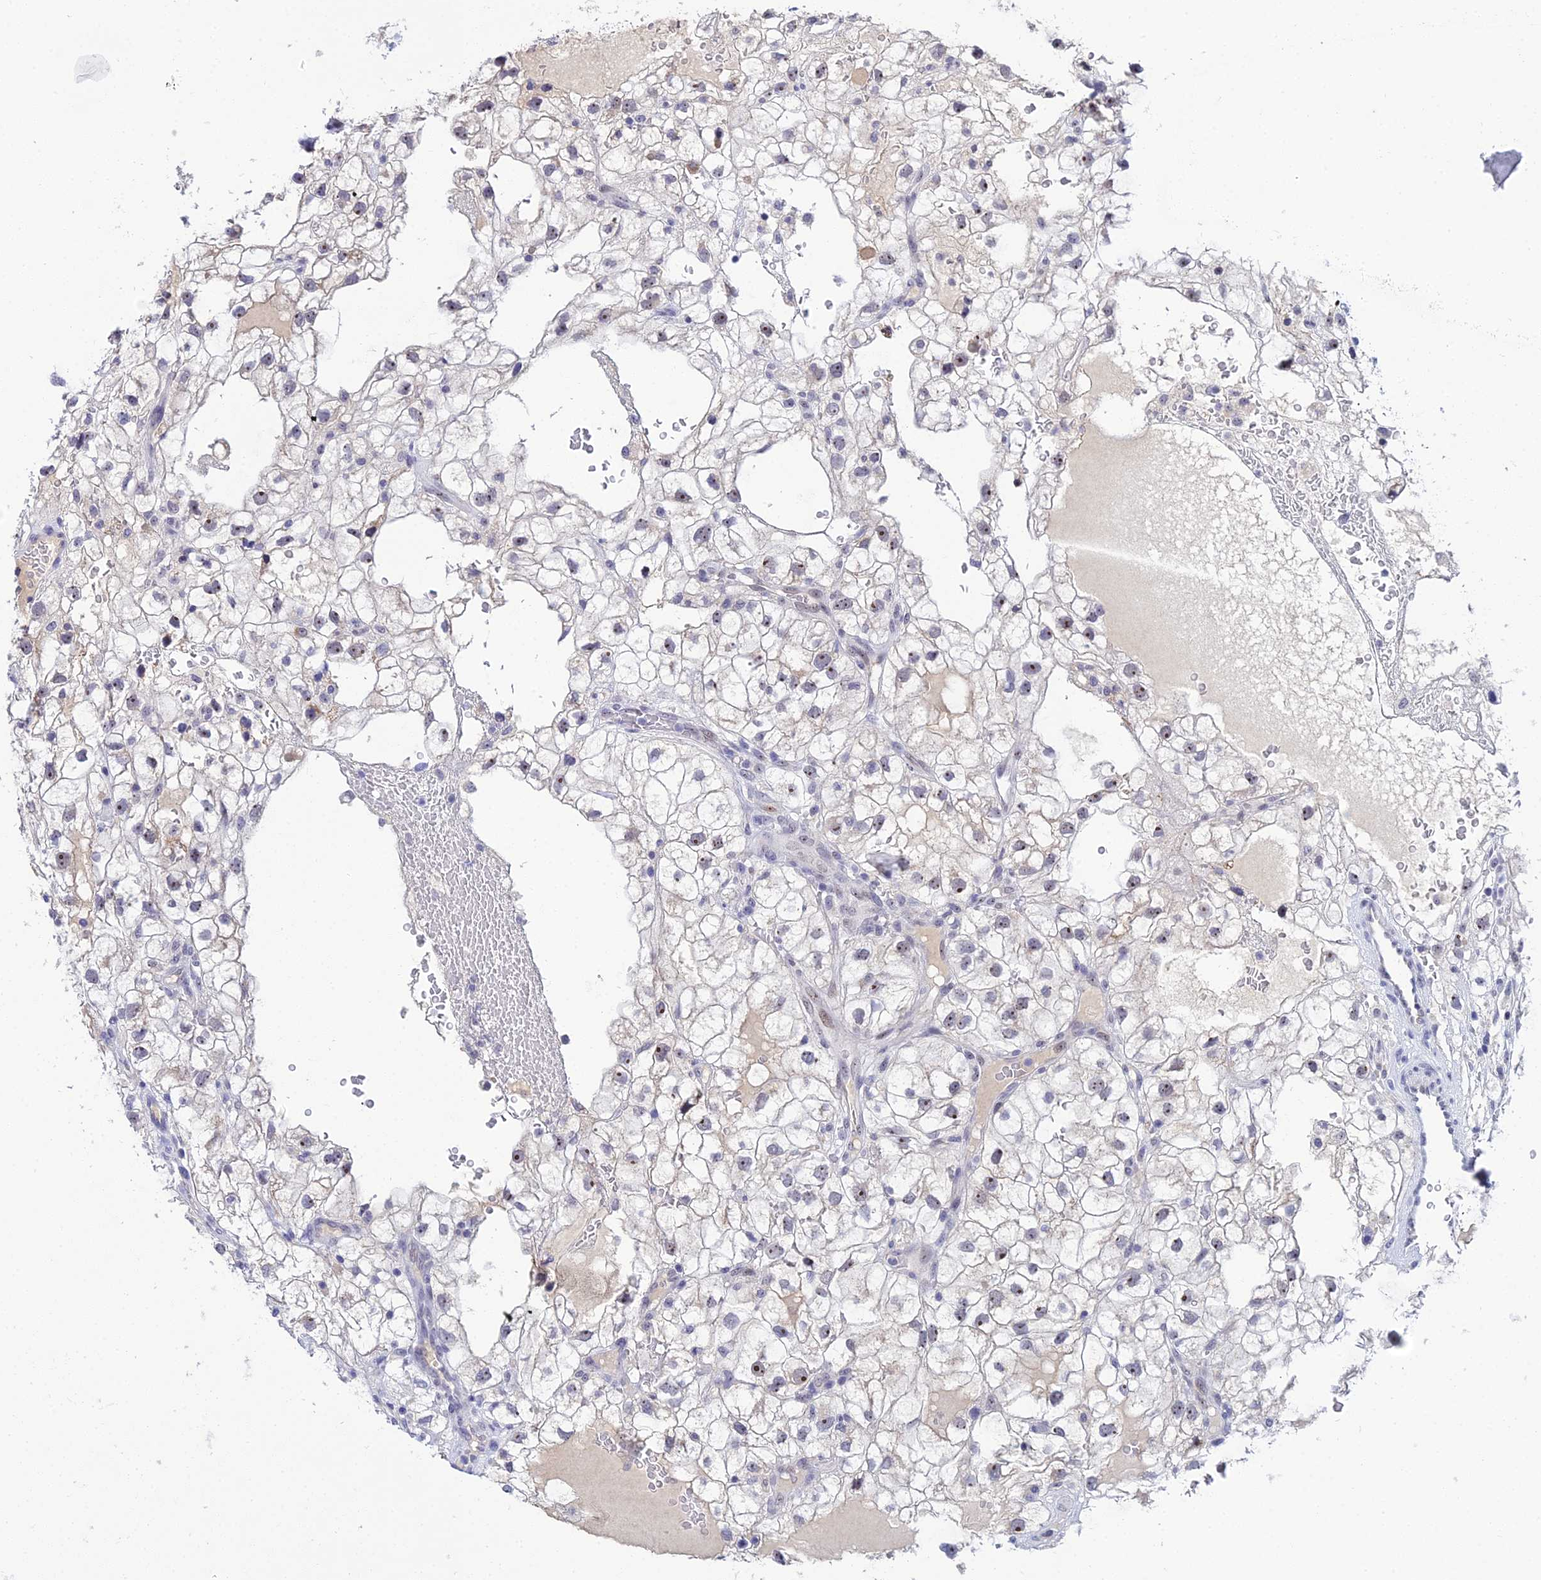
{"staining": {"intensity": "moderate", "quantity": "<25%", "location": "nuclear"}, "tissue": "renal cancer", "cell_type": "Tumor cells", "image_type": "cancer", "snomed": [{"axis": "morphology", "description": "Adenocarcinoma, NOS"}, {"axis": "topography", "description": "Kidney"}], "caption": "High-magnification brightfield microscopy of renal cancer stained with DAB (3,3'-diaminobenzidine) (brown) and counterstained with hematoxylin (blue). tumor cells exhibit moderate nuclear expression is seen in approximately<25% of cells. (Stains: DAB in brown, nuclei in blue, Microscopy: brightfield microscopy at high magnification).", "gene": "PLPP4", "patient": {"sex": "male", "age": 59}}